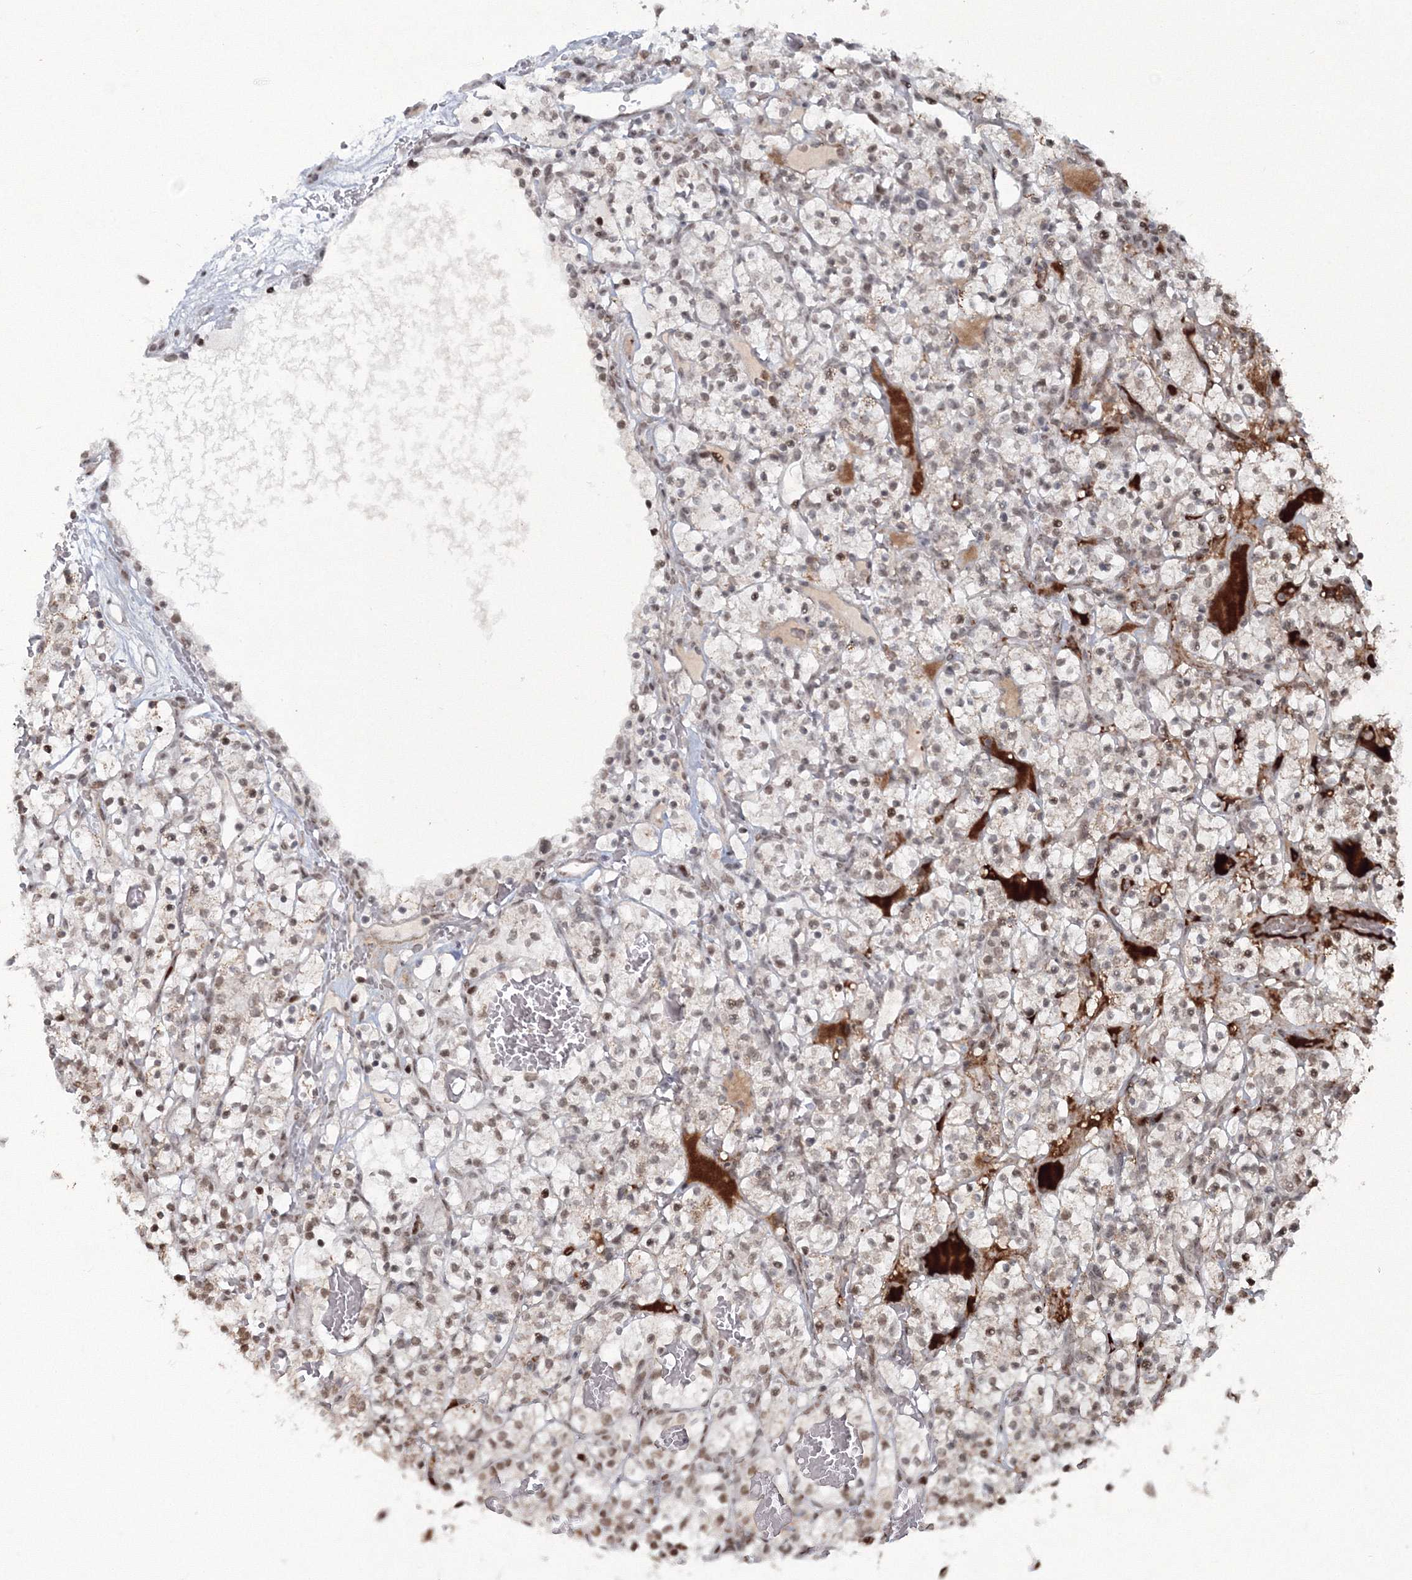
{"staining": {"intensity": "weak", "quantity": "<25%", "location": "cytoplasmic/membranous,nuclear"}, "tissue": "renal cancer", "cell_type": "Tumor cells", "image_type": "cancer", "snomed": [{"axis": "morphology", "description": "Adenocarcinoma, NOS"}, {"axis": "topography", "description": "Kidney"}], "caption": "This image is of renal cancer stained with immunohistochemistry (IHC) to label a protein in brown with the nuclei are counter-stained blue. There is no staining in tumor cells.", "gene": "C3orf33", "patient": {"sex": "female", "age": 57}}